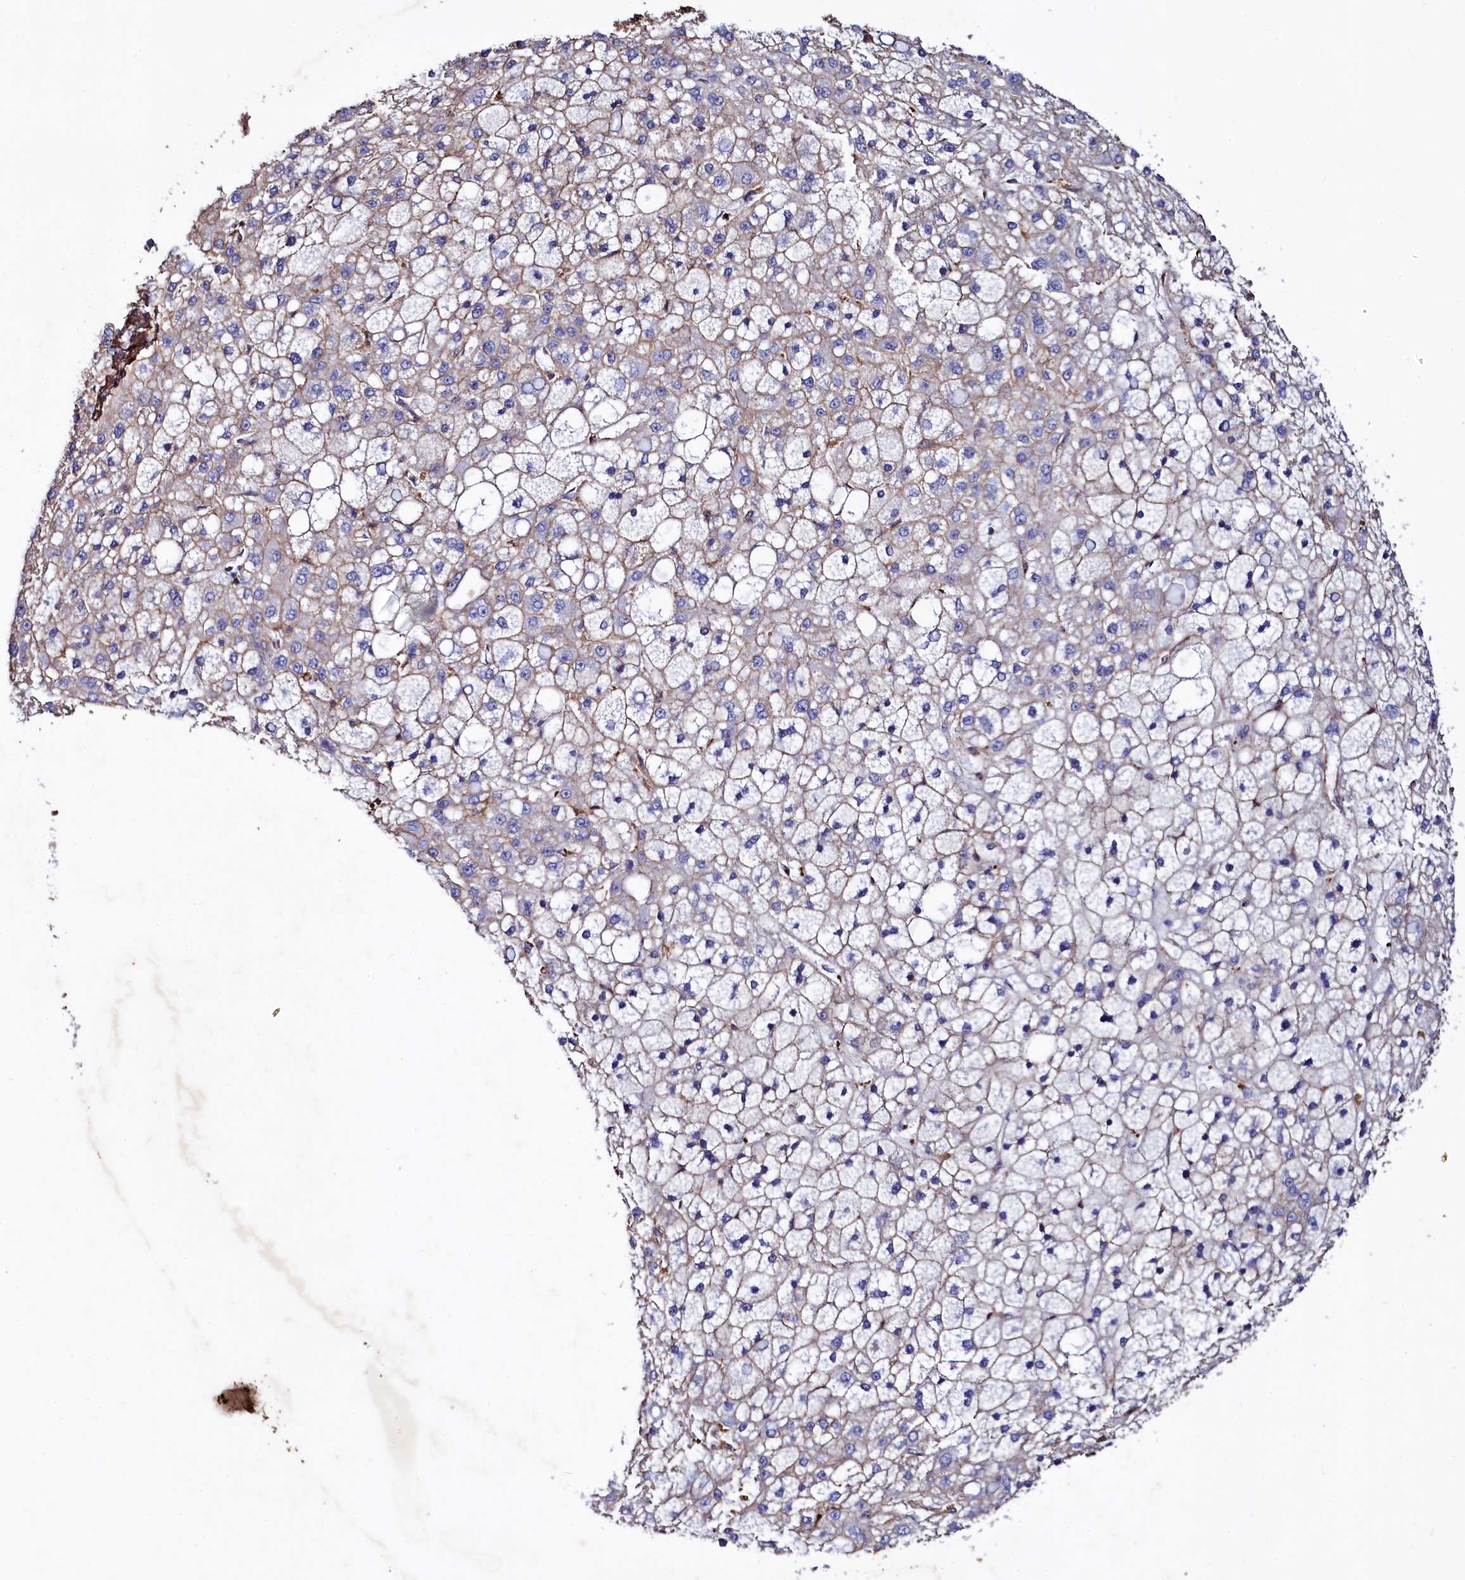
{"staining": {"intensity": "weak", "quantity": "25%-75%", "location": "cytoplasmic/membranous"}, "tissue": "liver cancer", "cell_type": "Tumor cells", "image_type": "cancer", "snomed": [{"axis": "morphology", "description": "Carcinoma, Hepatocellular, NOS"}, {"axis": "topography", "description": "Liver"}], "caption": "Weak cytoplasmic/membranous positivity for a protein is seen in approximately 25%-75% of tumor cells of hepatocellular carcinoma (liver) using immunohistochemistry.", "gene": "STAMBPL1", "patient": {"sex": "male", "age": 67}}